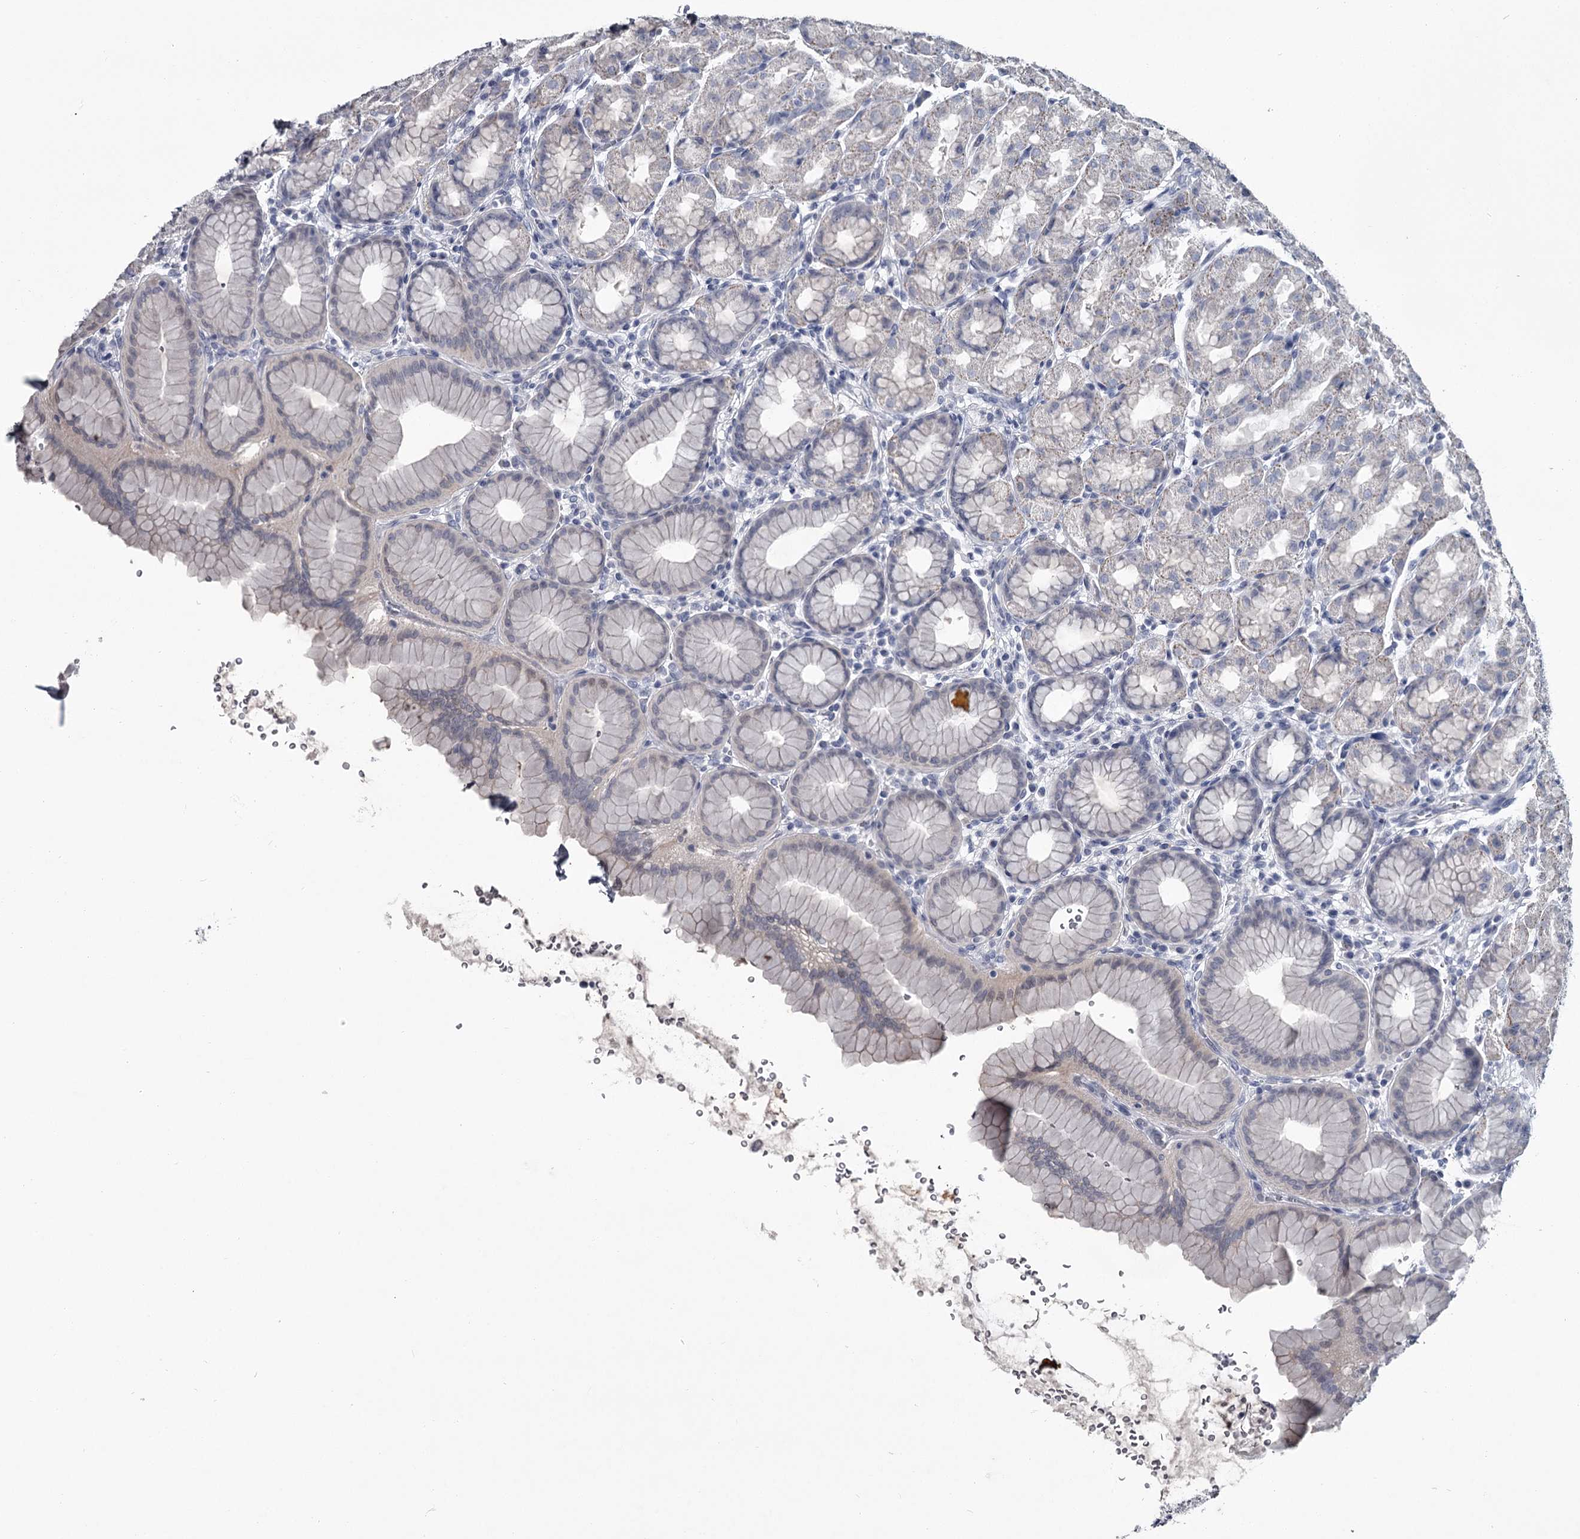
{"staining": {"intensity": "negative", "quantity": "none", "location": "none"}, "tissue": "stomach", "cell_type": "Glandular cells", "image_type": "normal", "snomed": [{"axis": "morphology", "description": "Normal tissue, NOS"}, {"axis": "topography", "description": "Stomach"}], "caption": "Unremarkable stomach was stained to show a protein in brown. There is no significant positivity in glandular cells.", "gene": "DAO", "patient": {"sex": "male", "age": 42}}